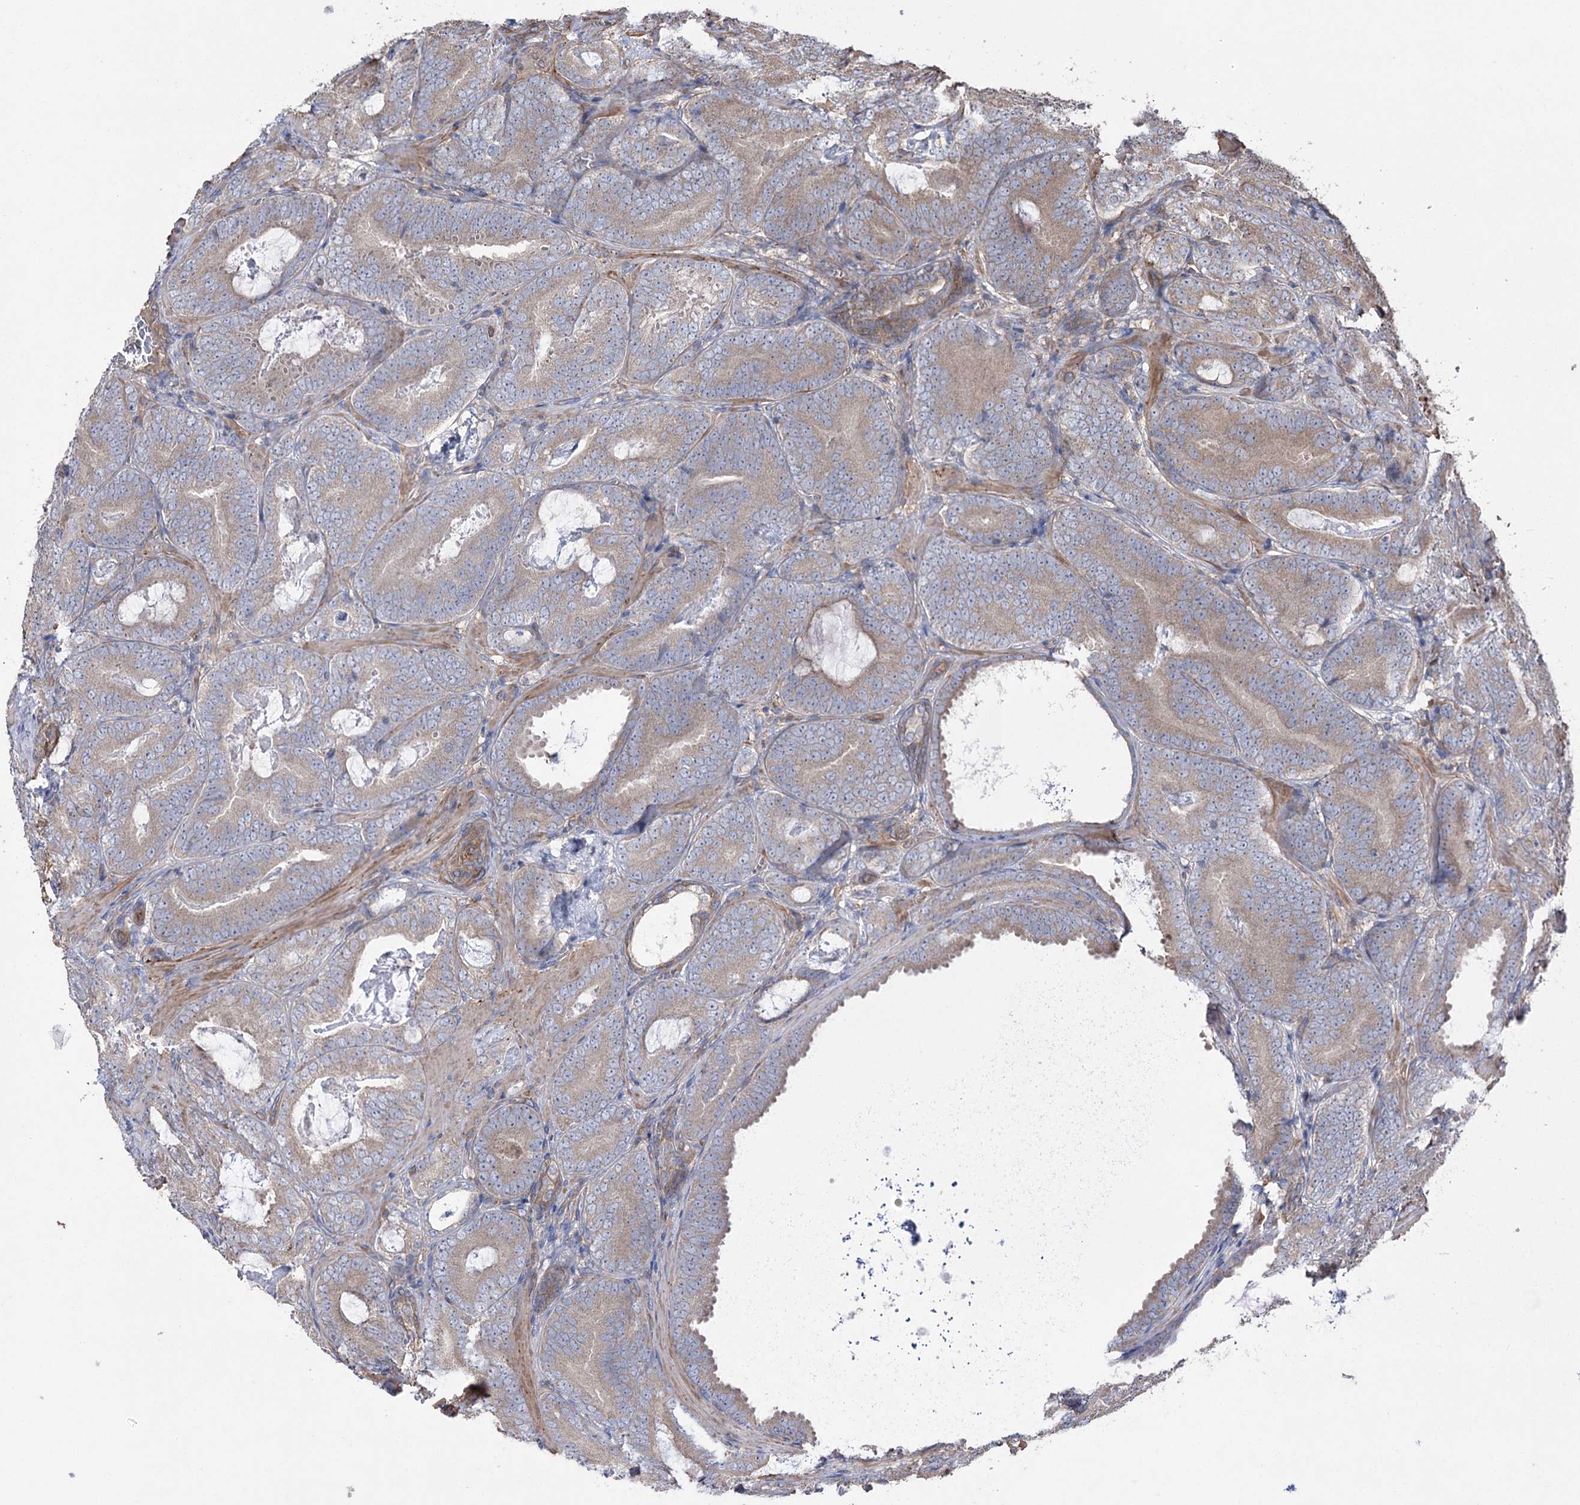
{"staining": {"intensity": "weak", "quantity": "25%-75%", "location": "cytoplasmic/membranous"}, "tissue": "prostate cancer", "cell_type": "Tumor cells", "image_type": "cancer", "snomed": [{"axis": "morphology", "description": "Adenocarcinoma, Low grade"}, {"axis": "topography", "description": "Prostate"}], "caption": "Prostate low-grade adenocarcinoma was stained to show a protein in brown. There is low levels of weak cytoplasmic/membranous staining in approximately 25%-75% of tumor cells.", "gene": "LARS2", "patient": {"sex": "male", "age": 60}}